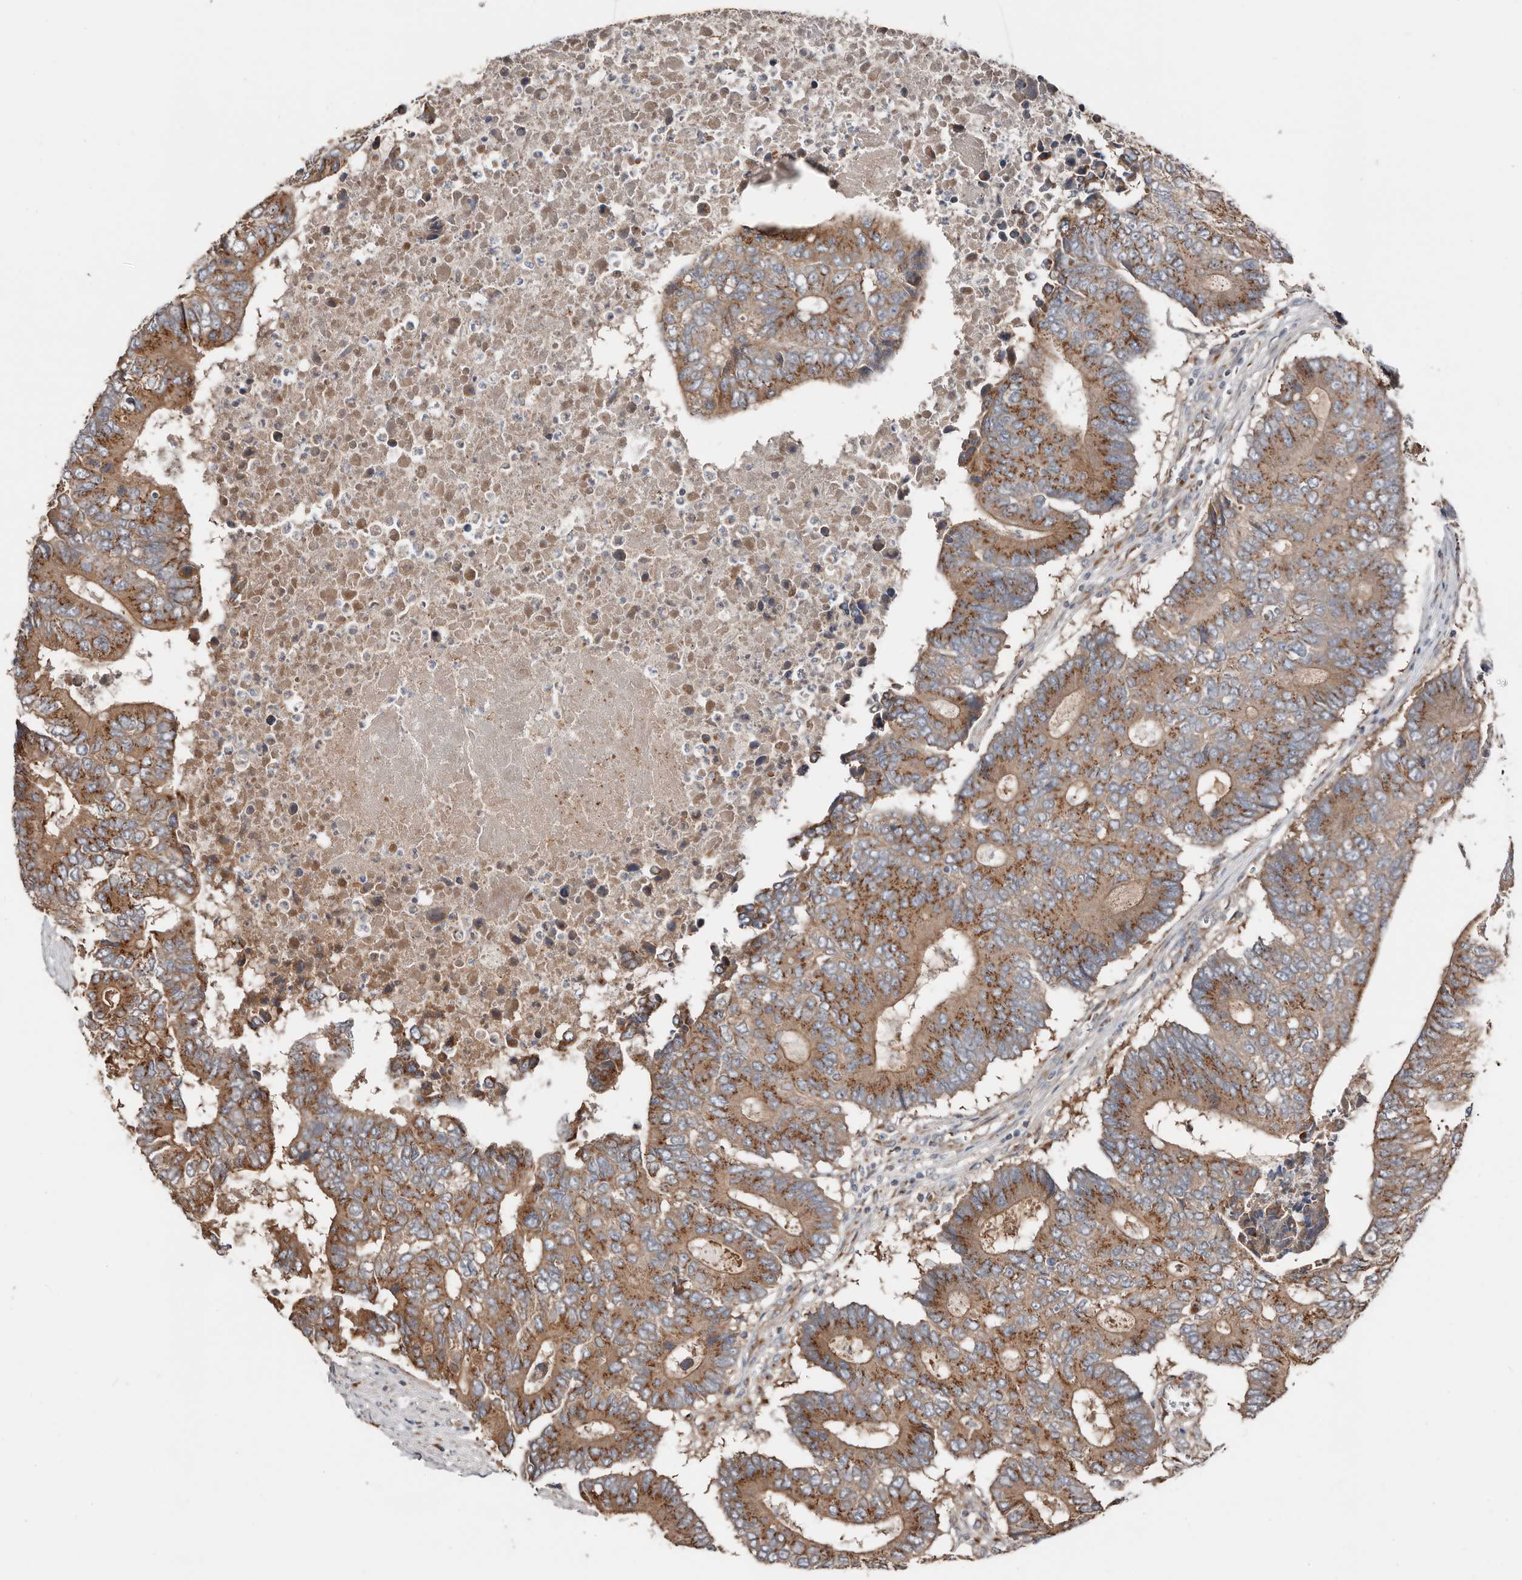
{"staining": {"intensity": "moderate", "quantity": ">75%", "location": "cytoplasmic/membranous"}, "tissue": "colorectal cancer", "cell_type": "Tumor cells", "image_type": "cancer", "snomed": [{"axis": "morphology", "description": "Adenocarcinoma, NOS"}, {"axis": "topography", "description": "Colon"}], "caption": "Brown immunohistochemical staining in colorectal cancer (adenocarcinoma) demonstrates moderate cytoplasmic/membranous expression in about >75% of tumor cells.", "gene": "COG1", "patient": {"sex": "male", "age": 87}}